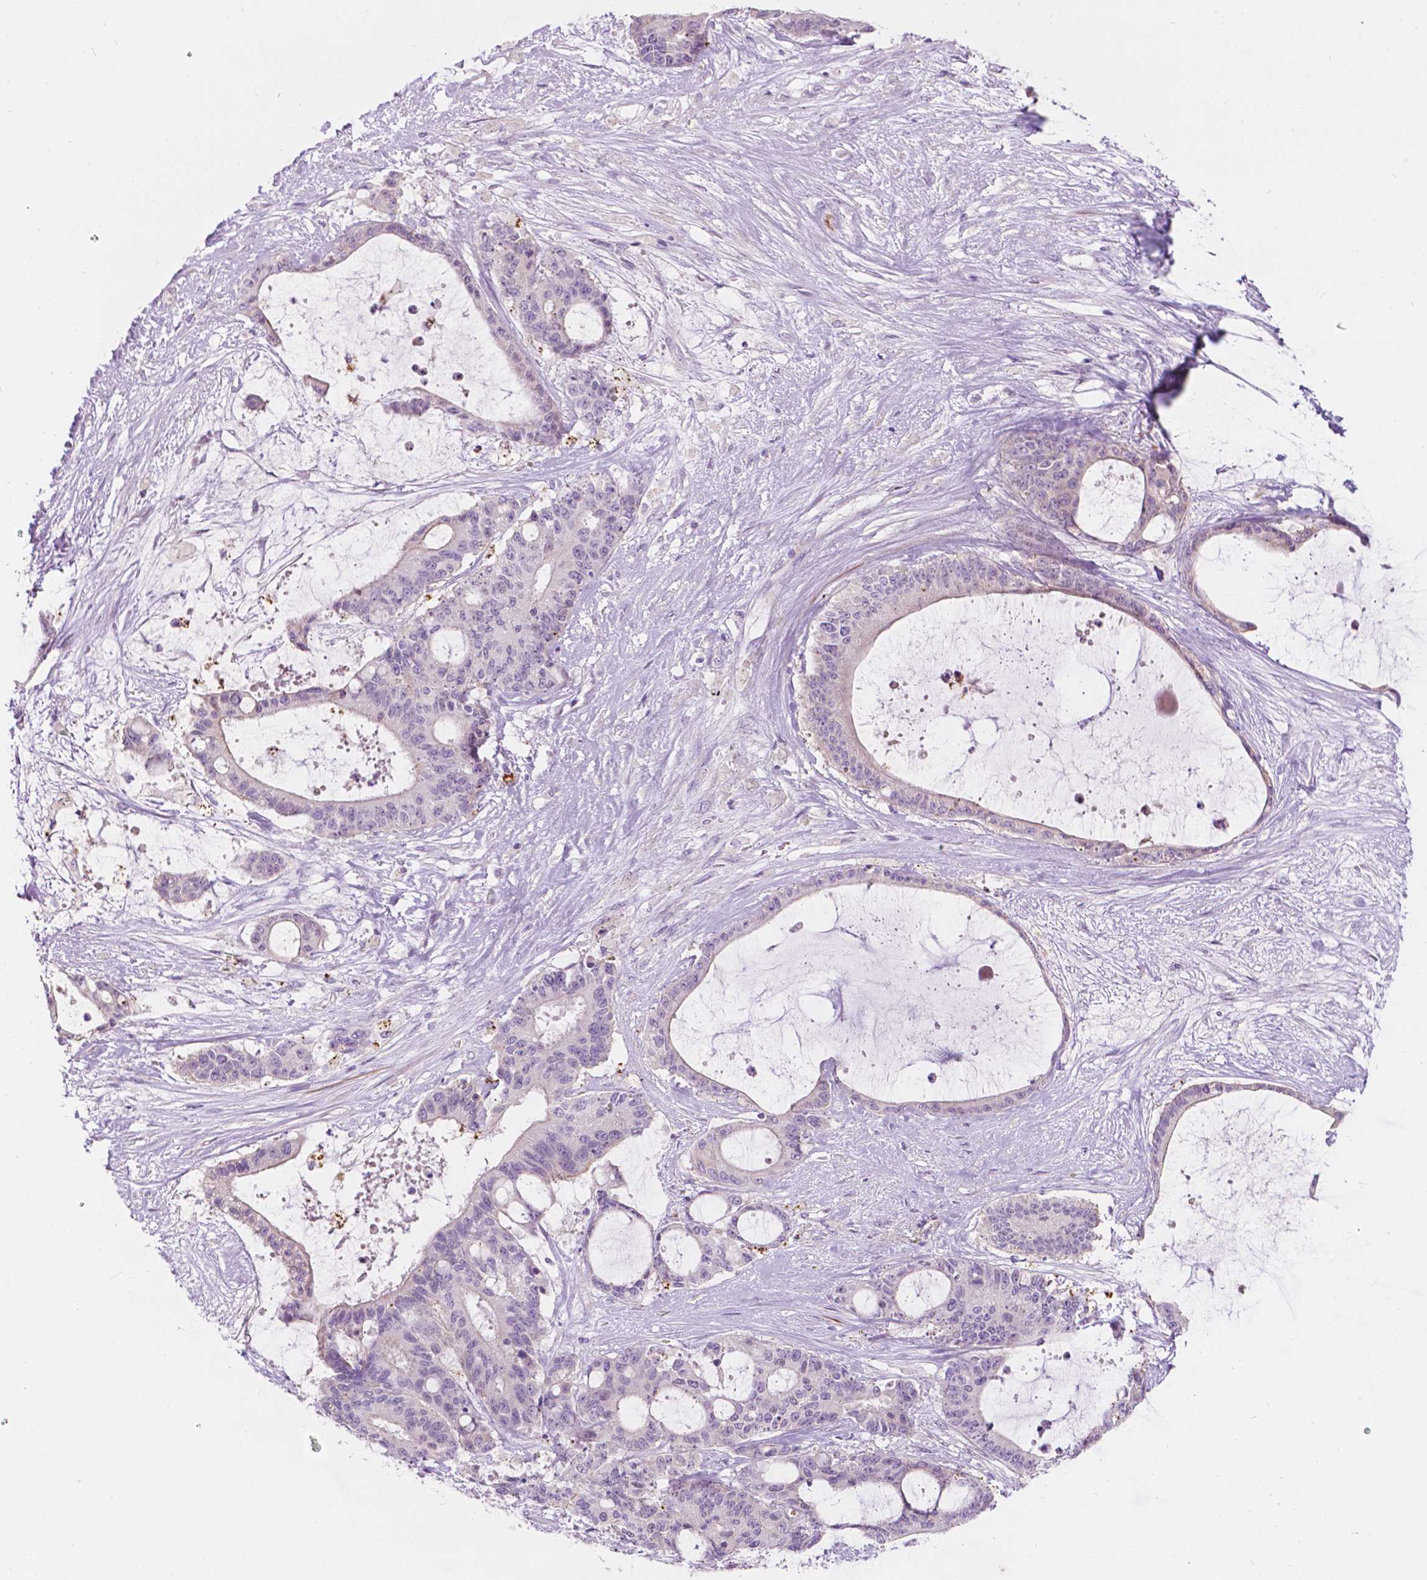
{"staining": {"intensity": "weak", "quantity": "<25%", "location": "cytoplasmic/membranous"}, "tissue": "liver cancer", "cell_type": "Tumor cells", "image_type": "cancer", "snomed": [{"axis": "morphology", "description": "Normal tissue, NOS"}, {"axis": "morphology", "description": "Cholangiocarcinoma"}, {"axis": "topography", "description": "Liver"}, {"axis": "topography", "description": "Peripheral nerve tissue"}], "caption": "IHC histopathology image of neoplastic tissue: human liver cholangiocarcinoma stained with DAB (3,3'-diaminobenzidine) reveals no significant protein positivity in tumor cells.", "gene": "NOS1AP", "patient": {"sex": "female", "age": 73}}